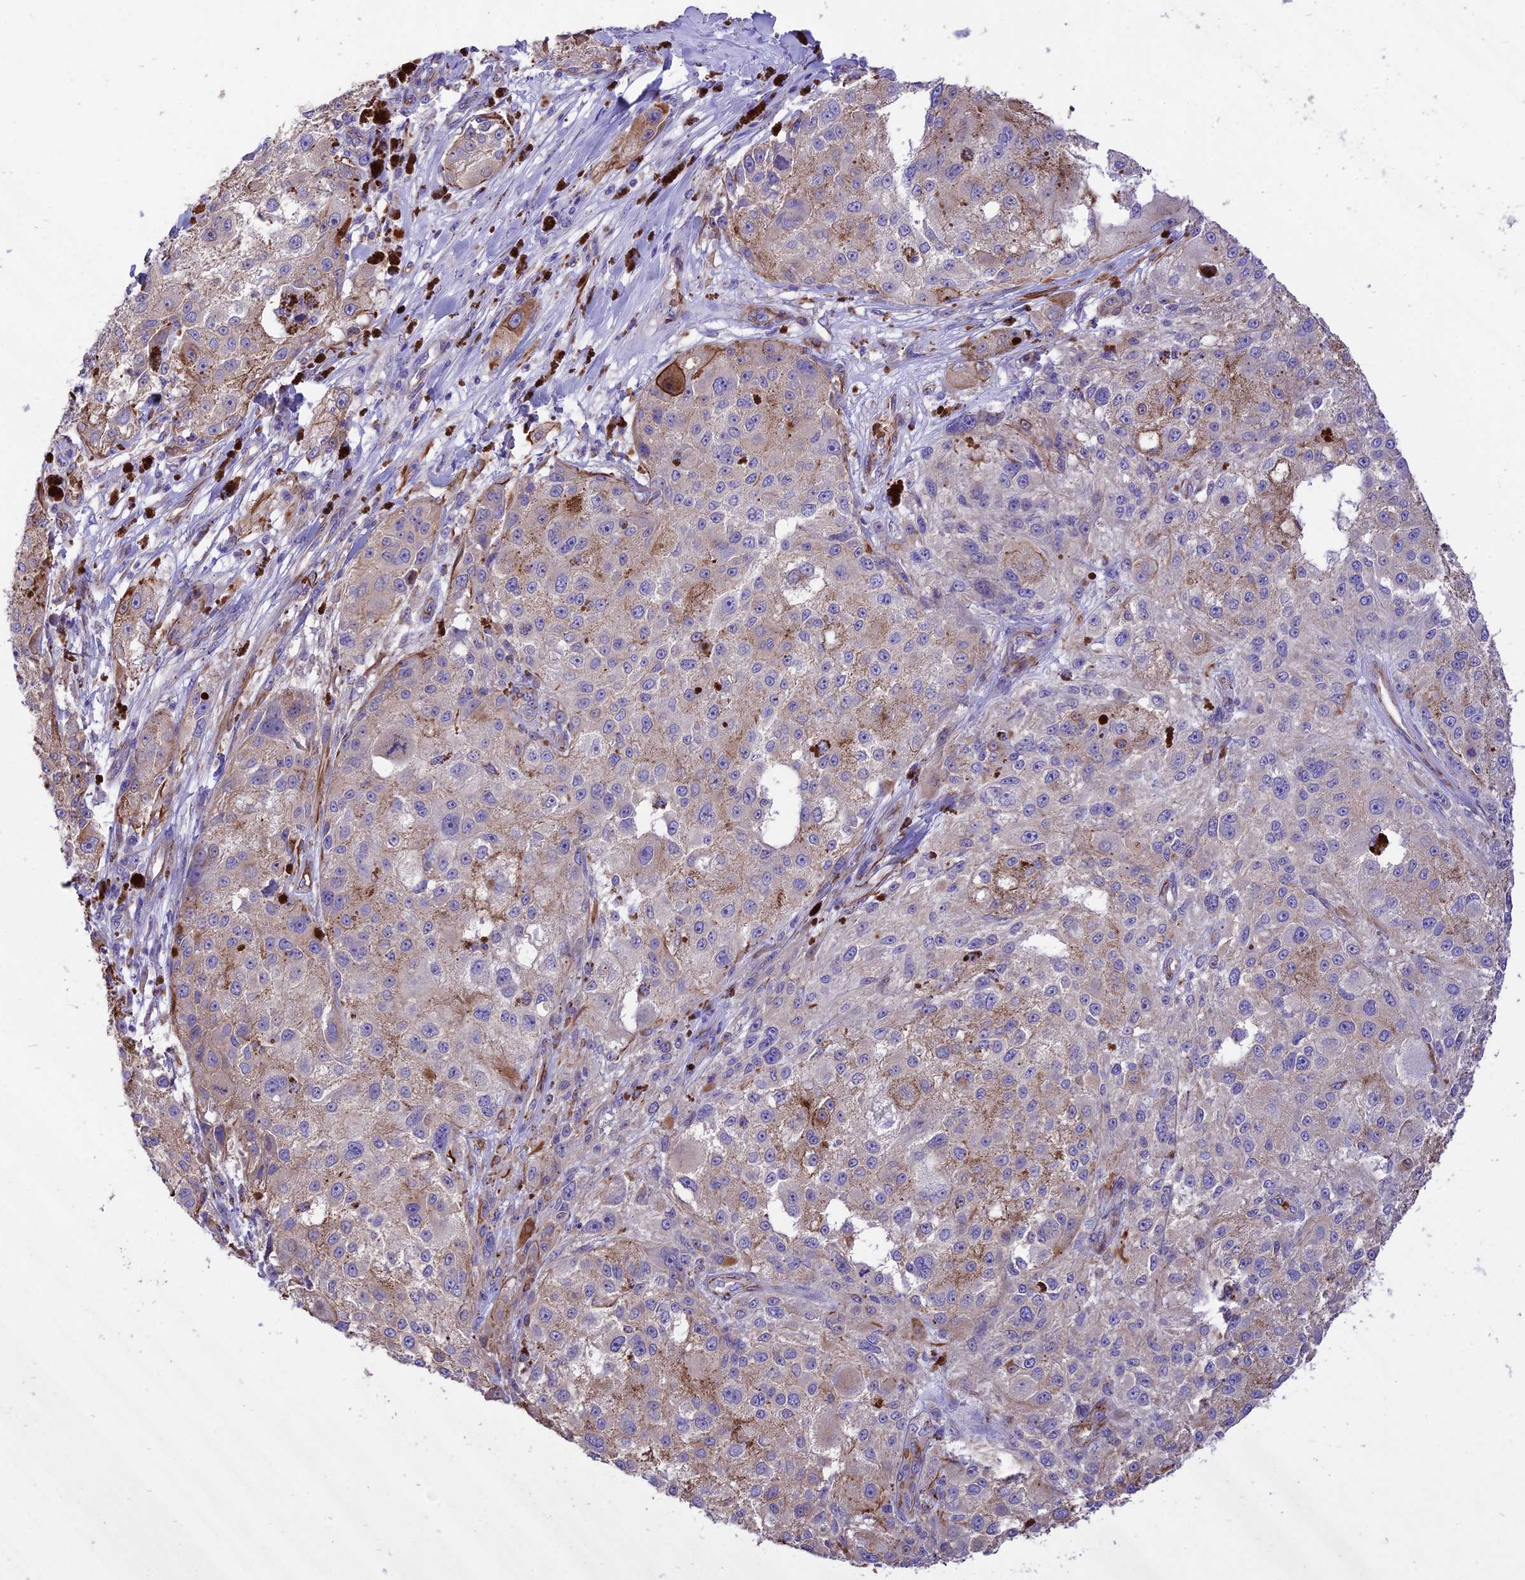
{"staining": {"intensity": "negative", "quantity": "none", "location": "none"}, "tissue": "melanoma", "cell_type": "Tumor cells", "image_type": "cancer", "snomed": [{"axis": "morphology", "description": "Necrosis, NOS"}, {"axis": "morphology", "description": "Malignant melanoma, NOS"}, {"axis": "topography", "description": "Skin"}], "caption": "Immunohistochemistry (IHC) image of neoplastic tissue: malignant melanoma stained with DAB (3,3'-diaminobenzidine) shows no significant protein expression in tumor cells. Nuclei are stained in blue.", "gene": "TTC4", "patient": {"sex": "female", "age": 87}}